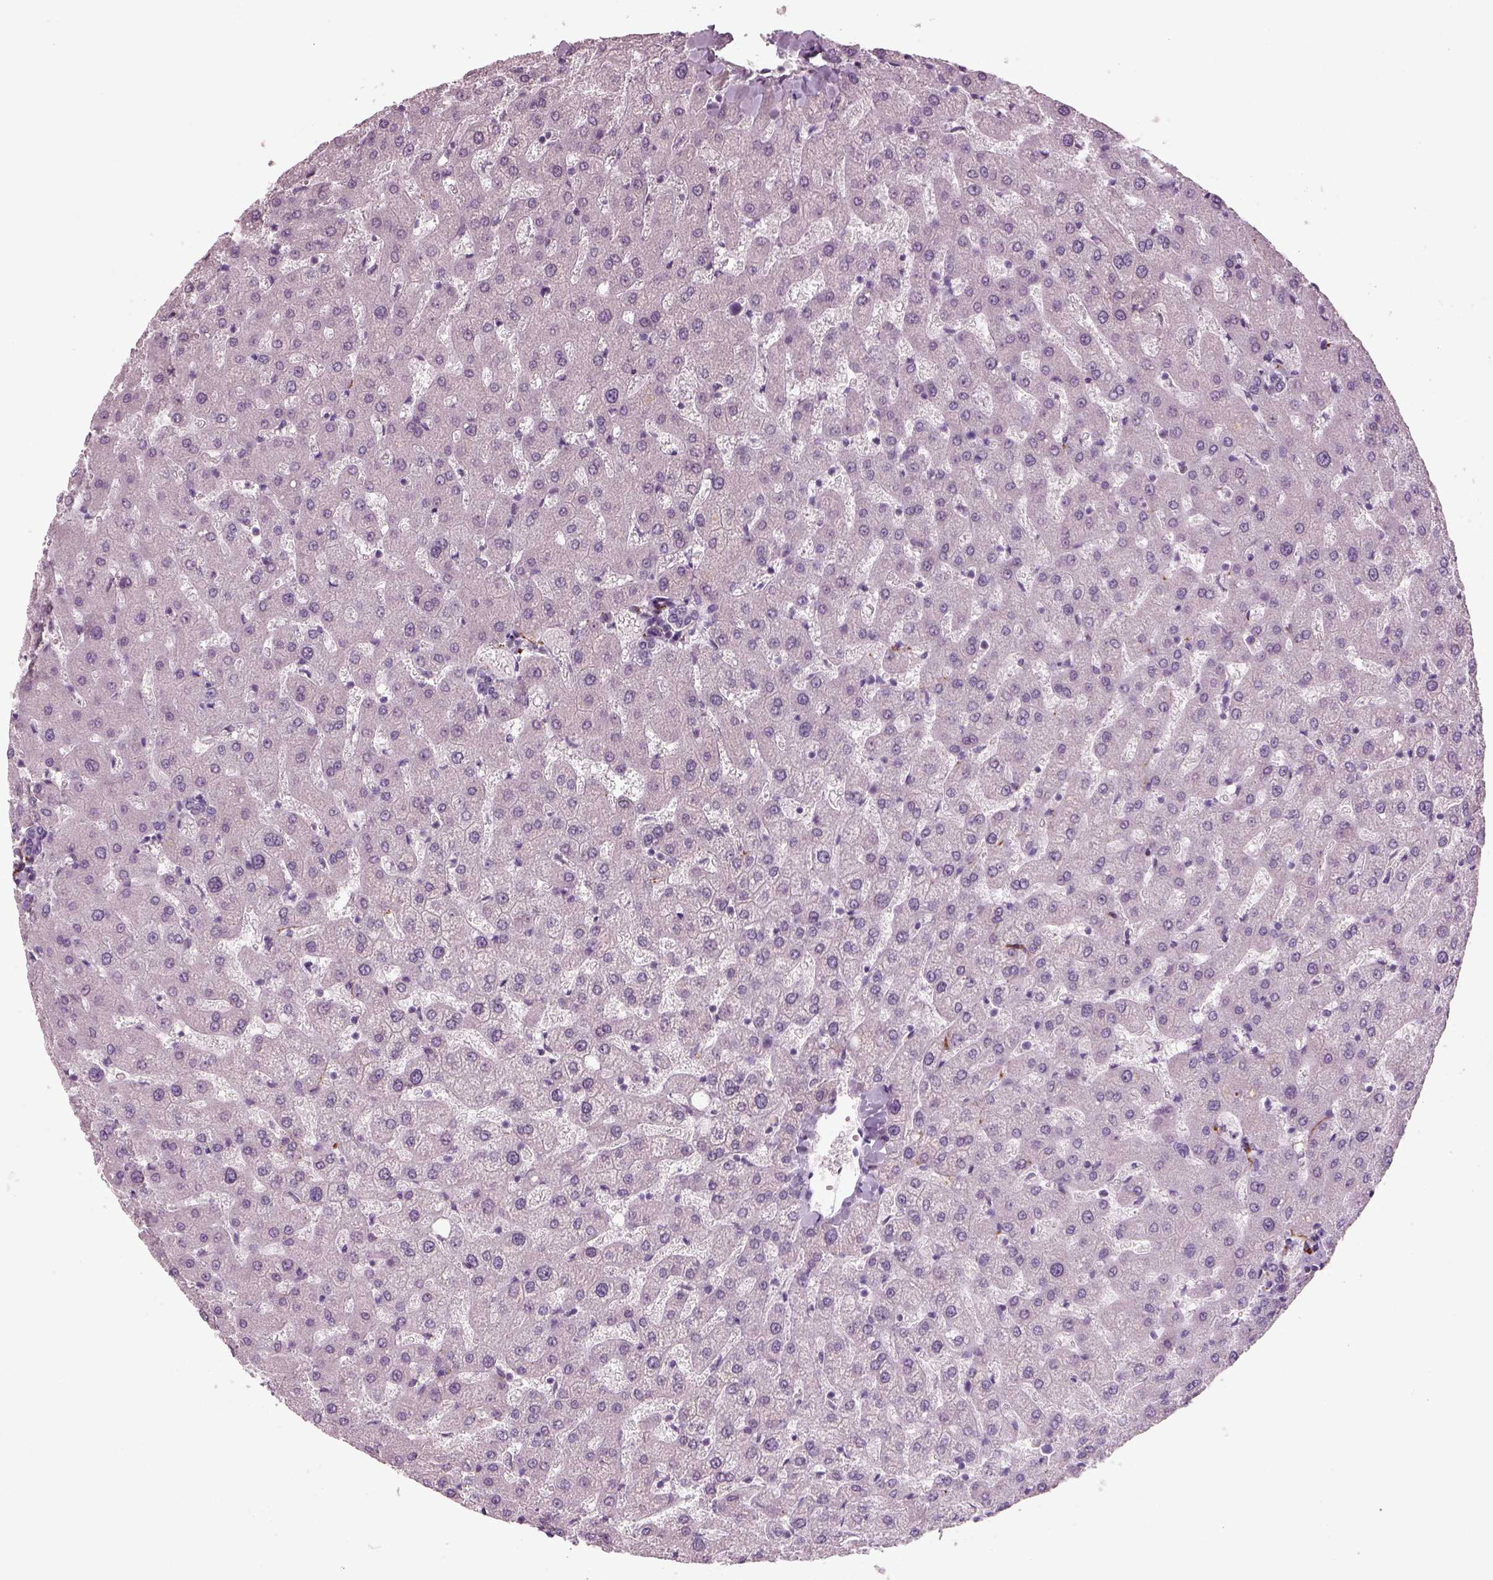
{"staining": {"intensity": "negative", "quantity": "none", "location": "none"}, "tissue": "liver", "cell_type": "Cholangiocytes", "image_type": "normal", "snomed": [{"axis": "morphology", "description": "Normal tissue, NOS"}, {"axis": "topography", "description": "Liver"}], "caption": "A high-resolution micrograph shows IHC staining of benign liver, which exhibits no significant staining in cholangiocytes.", "gene": "SLC6A2", "patient": {"sex": "female", "age": 50}}